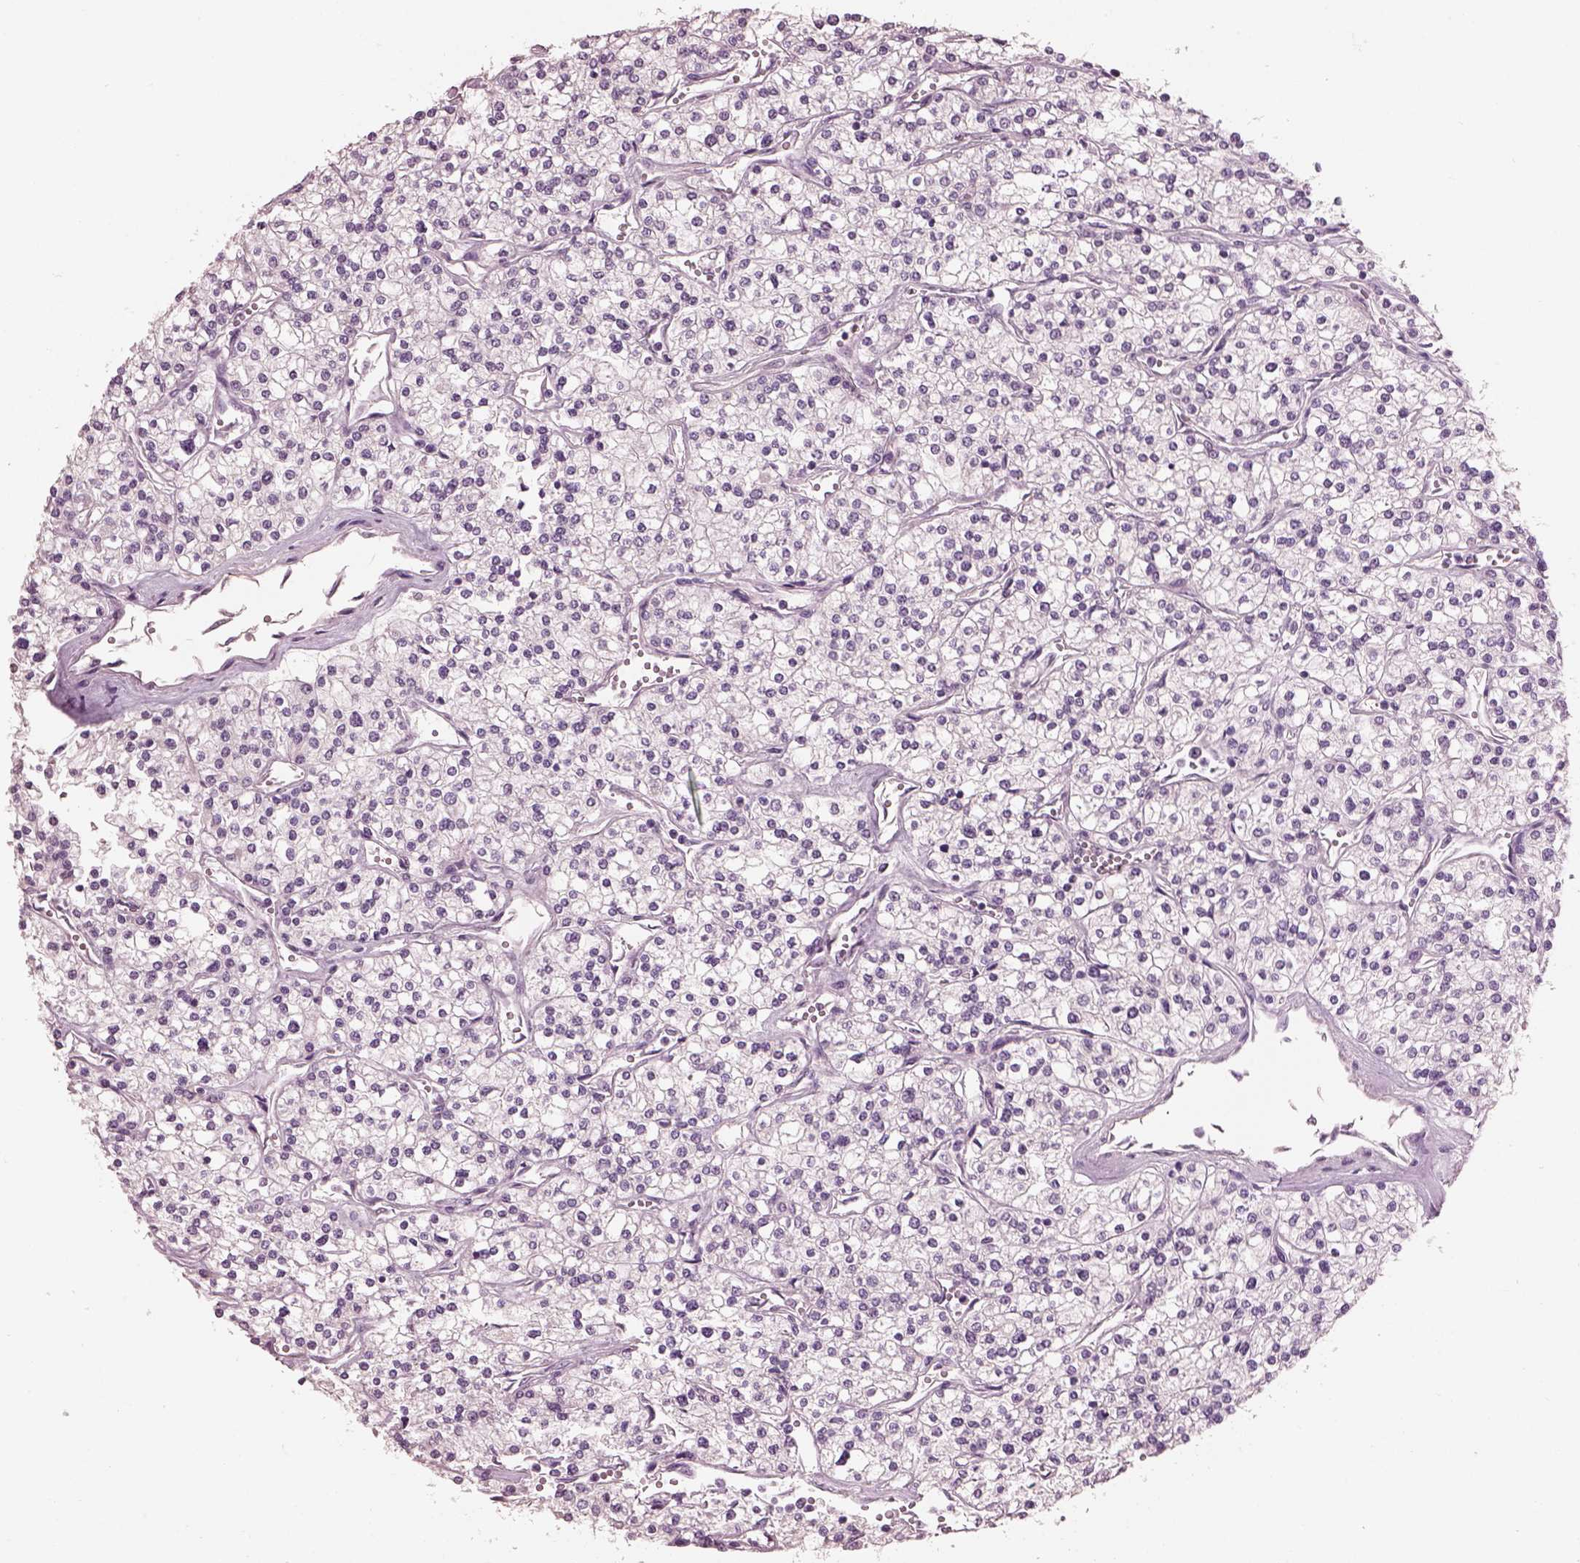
{"staining": {"intensity": "negative", "quantity": "none", "location": "none"}, "tissue": "renal cancer", "cell_type": "Tumor cells", "image_type": "cancer", "snomed": [{"axis": "morphology", "description": "Adenocarcinoma, NOS"}, {"axis": "topography", "description": "Kidney"}], "caption": "IHC of renal adenocarcinoma displays no expression in tumor cells.", "gene": "PACRG", "patient": {"sex": "male", "age": 80}}